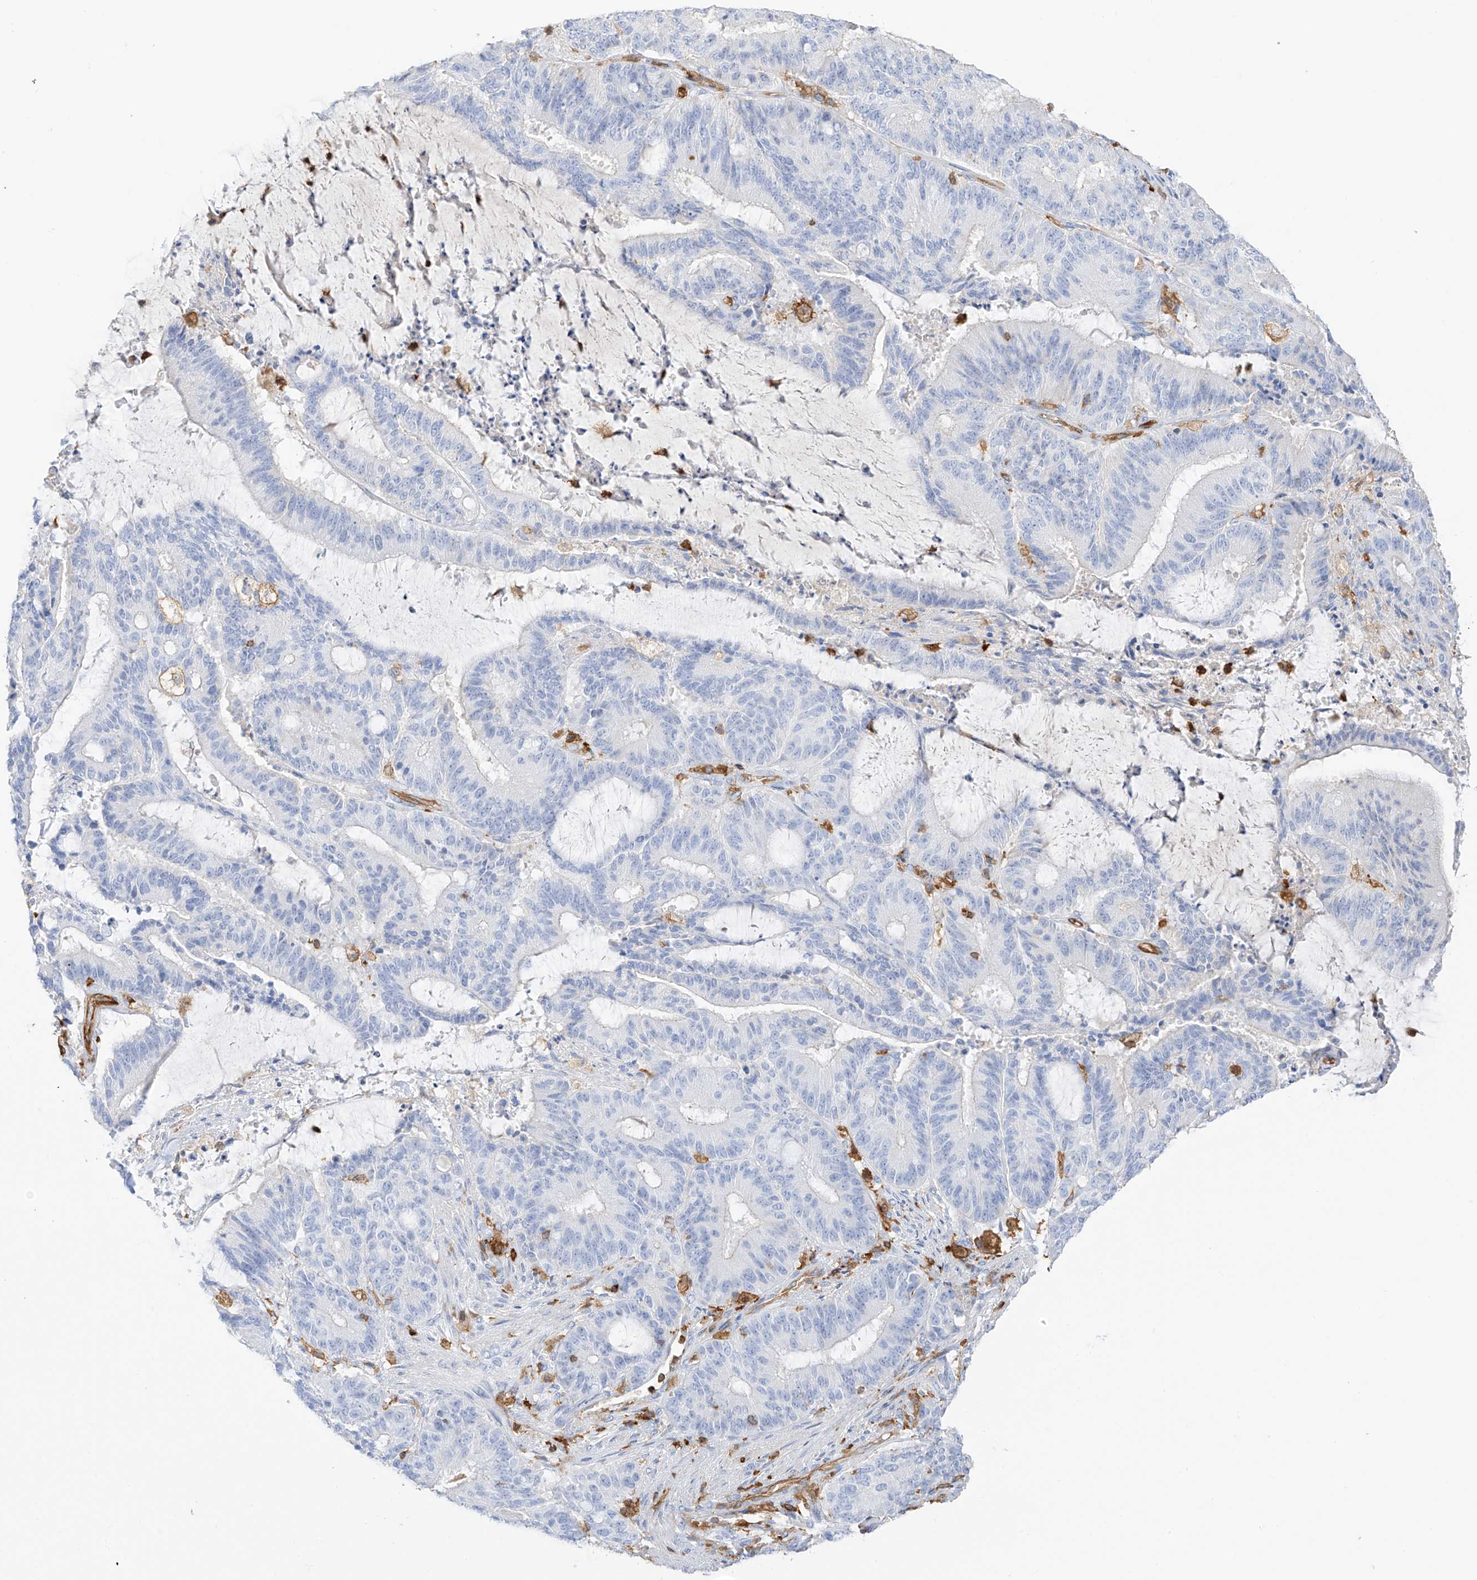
{"staining": {"intensity": "negative", "quantity": "none", "location": "none"}, "tissue": "liver cancer", "cell_type": "Tumor cells", "image_type": "cancer", "snomed": [{"axis": "morphology", "description": "Normal tissue, NOS"}, {"axis": "morphology", "description": "Cholangiocarcinoma"}, {"axis": "topography", "description": "Liver"}, {"axis": "topography", "description": "Peripheral nerve tissue"}], "caption": "Tumor cells show no significant protein staining in liver cancer (cholangiocarcinoma).", "gene": "ARHGAP25", "patient": {"sex": "female", "age": 73}}